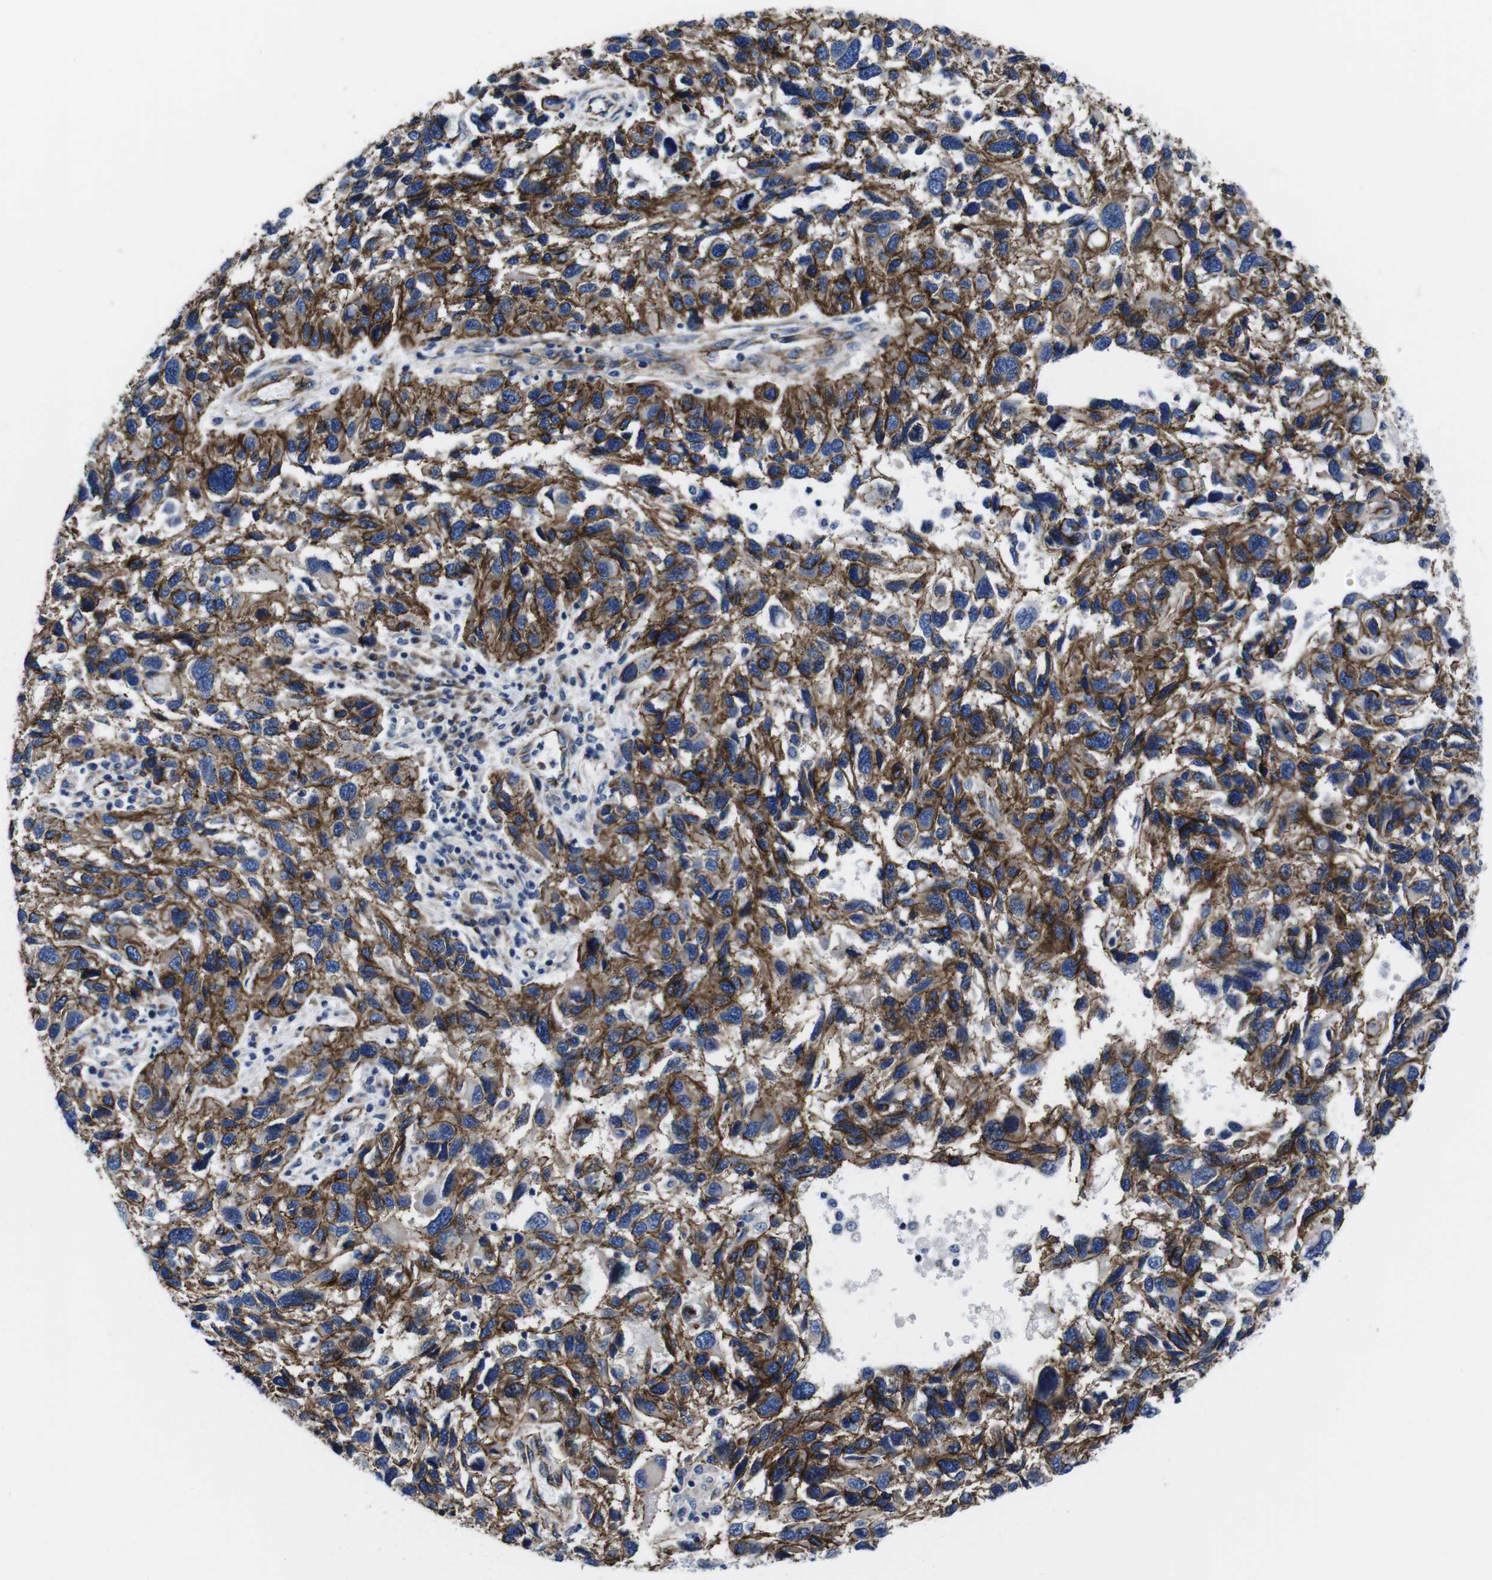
{"staining": {"intensity": "strong", "quantity": ">75%", "location": "cytoplasmic/membranous"}, "tissue": "melanoma", "cell_type": "Tumor cells", "image_type": "cancer", "snomed": [{"axis": "morphology", "description": "Malignant melanoma, NOS"}, {"axis": "topography", "description": "Skin"}], "caption": "IHC staining of malignant melanoma, which reveals high levels of strong cytoplasmic/membranous positivity in about >75% of tumor cells indicating strong cytoplasmic/membranous protein expression. The staining was performed using DAB (brown) for protein detection and nuclei were counterstained in hematoxylin (blue).", "gene": "NUMB", "patient": {"sex": "male", "age": 53}}